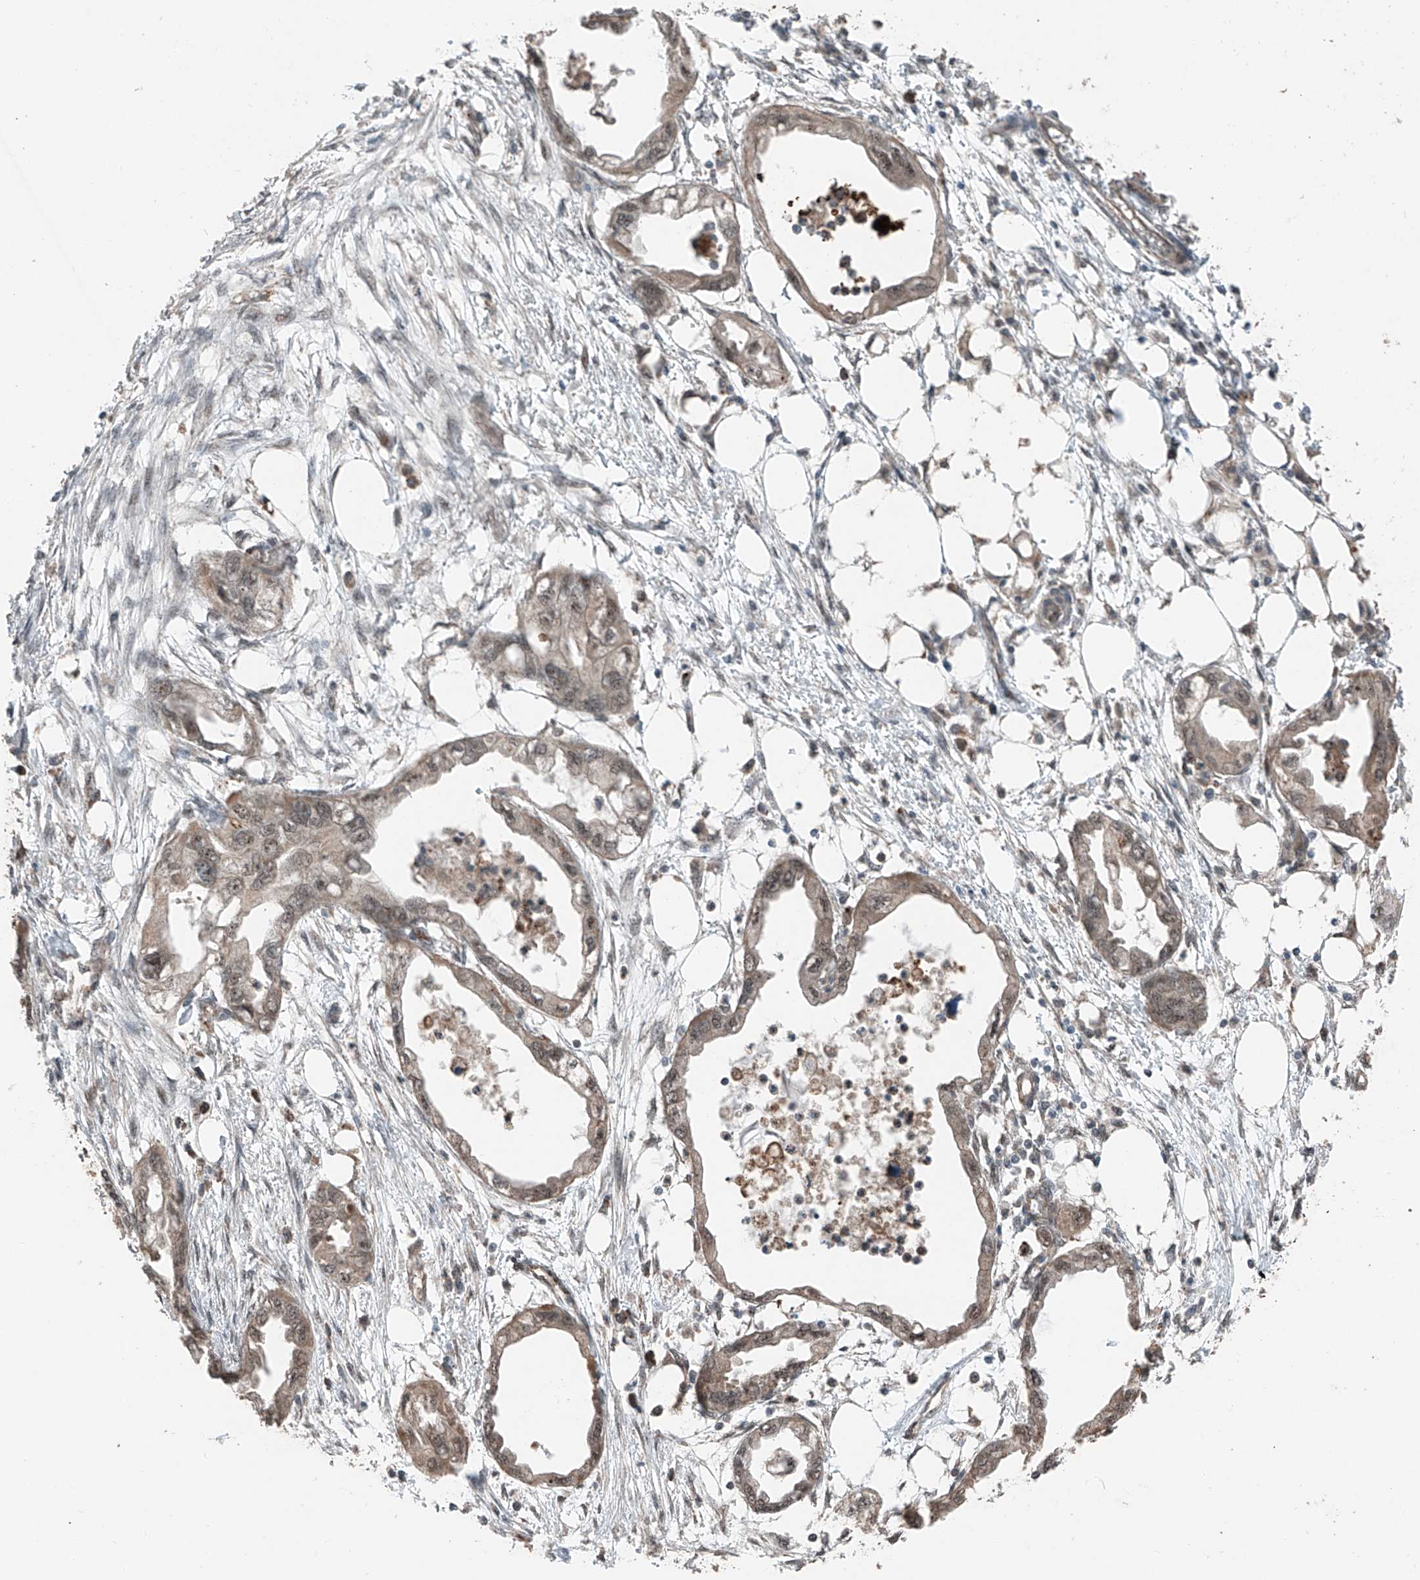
{"staining": {"intensity": "weak", "quantity": ">75%", "location": "cytoplasmic/membranous,nuclear"}, "tissue": "endometrial cancer", "cell_type": "Tumor cells", "image_type": "cancer", "snomed": [{"axis": "morphology", "description": "Adenocarcinoma, NOS"}, {"axis": "morphology", "description": "Adenocarcinoma, metastatic, NOS"}, {"axis": "topography", "description": "Adipose tissue"}, {"axis": "topography", "description": "Endometrium"}], "caption": "Weak cytoplasmic/membranous and nuclear staining is seen in approximately >75% of tumor cells in endometrial adenocarcinoma. Nuclei are stained in blue.", "gene": "ZNF620", "patient": {"sex": "female", "age": 67}}